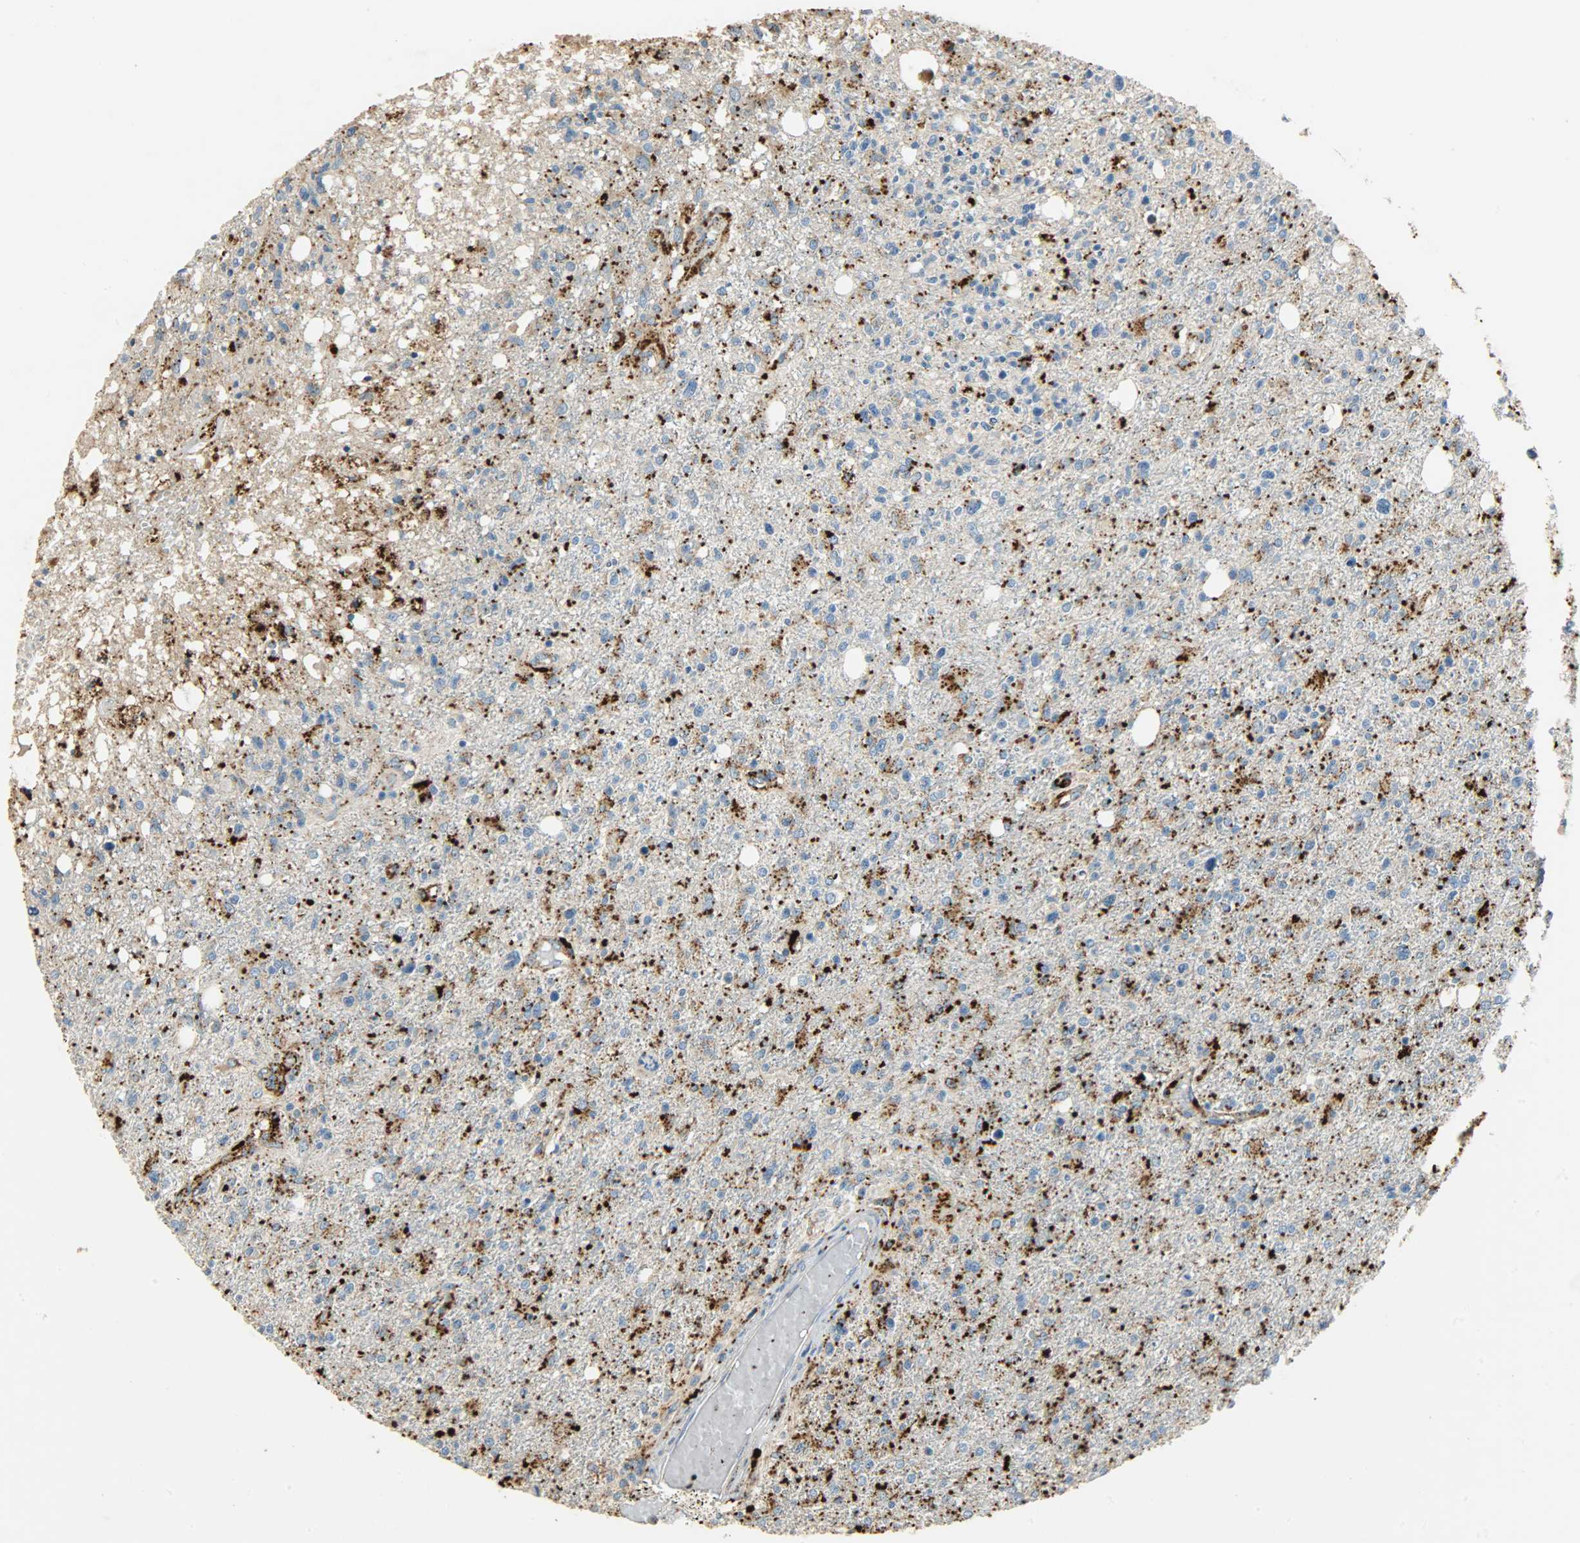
{"staining": {"intensity": "strong", "quantity": "25%-75%", "location": "cytoplasmic/membranous"}, "tissue": "glioma", "cell_type": "Tumor cells", "image_type": "cancer", "snomed": [{"axis": "morphology", "description": "Glioma, malignant, High grade"}, {"axis": "topography", "description": "Cerebral cortex"}], "caption": "Glioma tissue demonstrates strong cytoplasmic/membranous staining in about 25%-75% of tumor cells, visualized by immunohistochemistry. (DAB IHC with brightfield microscopy, high magnification).", "gene": "ASAH1", "patient": {"sex": "male", "age": 76}}